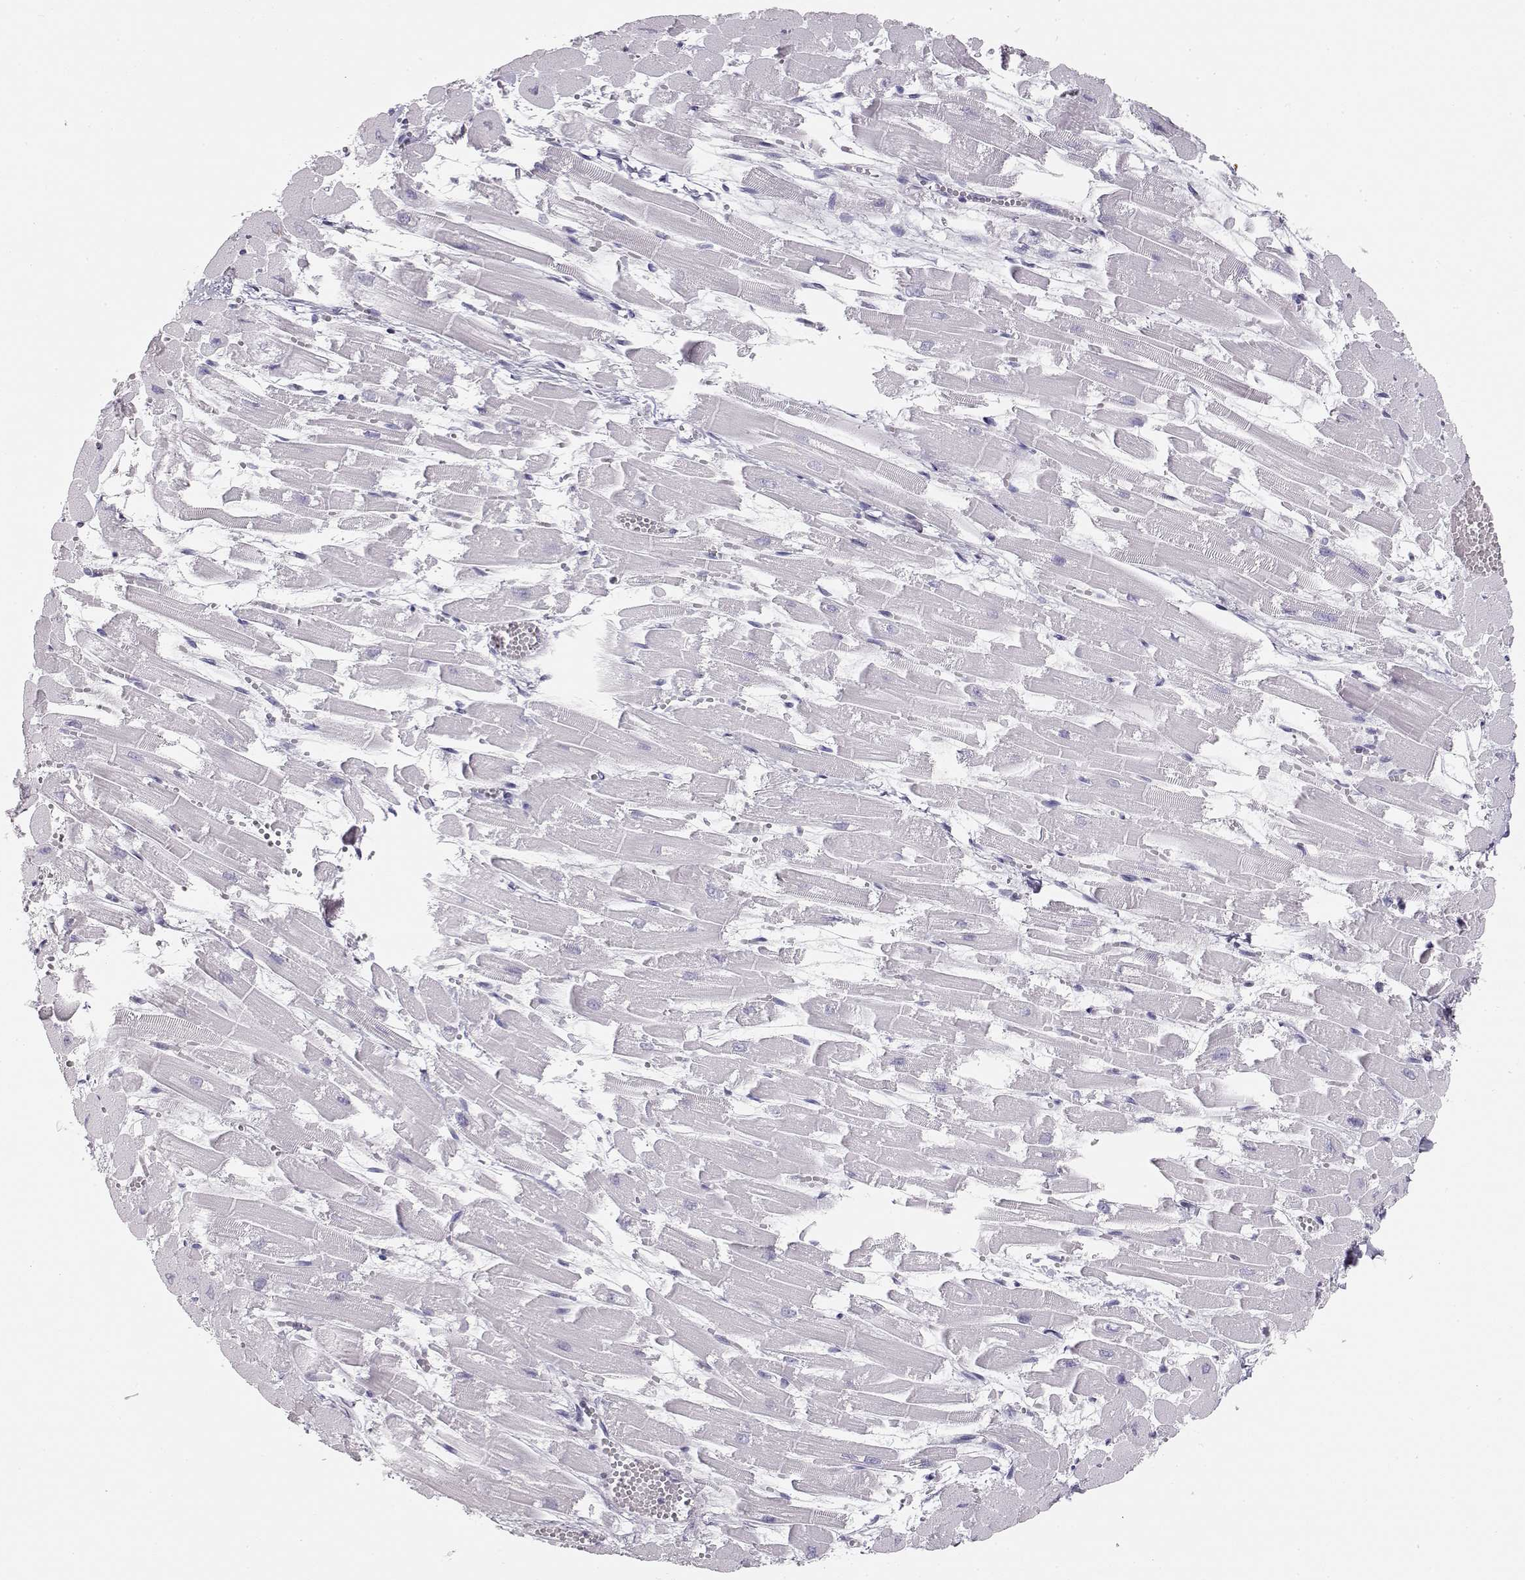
{"staining": {"intensity": "negative", "quantity": "none", "location": "none"}, "tissue": "heart muscle", "cell_type": "Cardiomyocytes", "image_type": "normal", "snomed": [{"axis": "morphology", "description": "Normal tissue, NOS"}, {"axis": "topography", "description": "Heart"}], "caption": "High magnification brightfield microscopy of normal heart muscle stained with DAB (3,3'-diaminobenzidine) (brown) and counterstained with hematoxylin (blue): cardiomyocytes show no significant expression. Nuclei are stained in blue.", "gene": "TKTL1", "patient": {"sex": "female", "age": 52}}